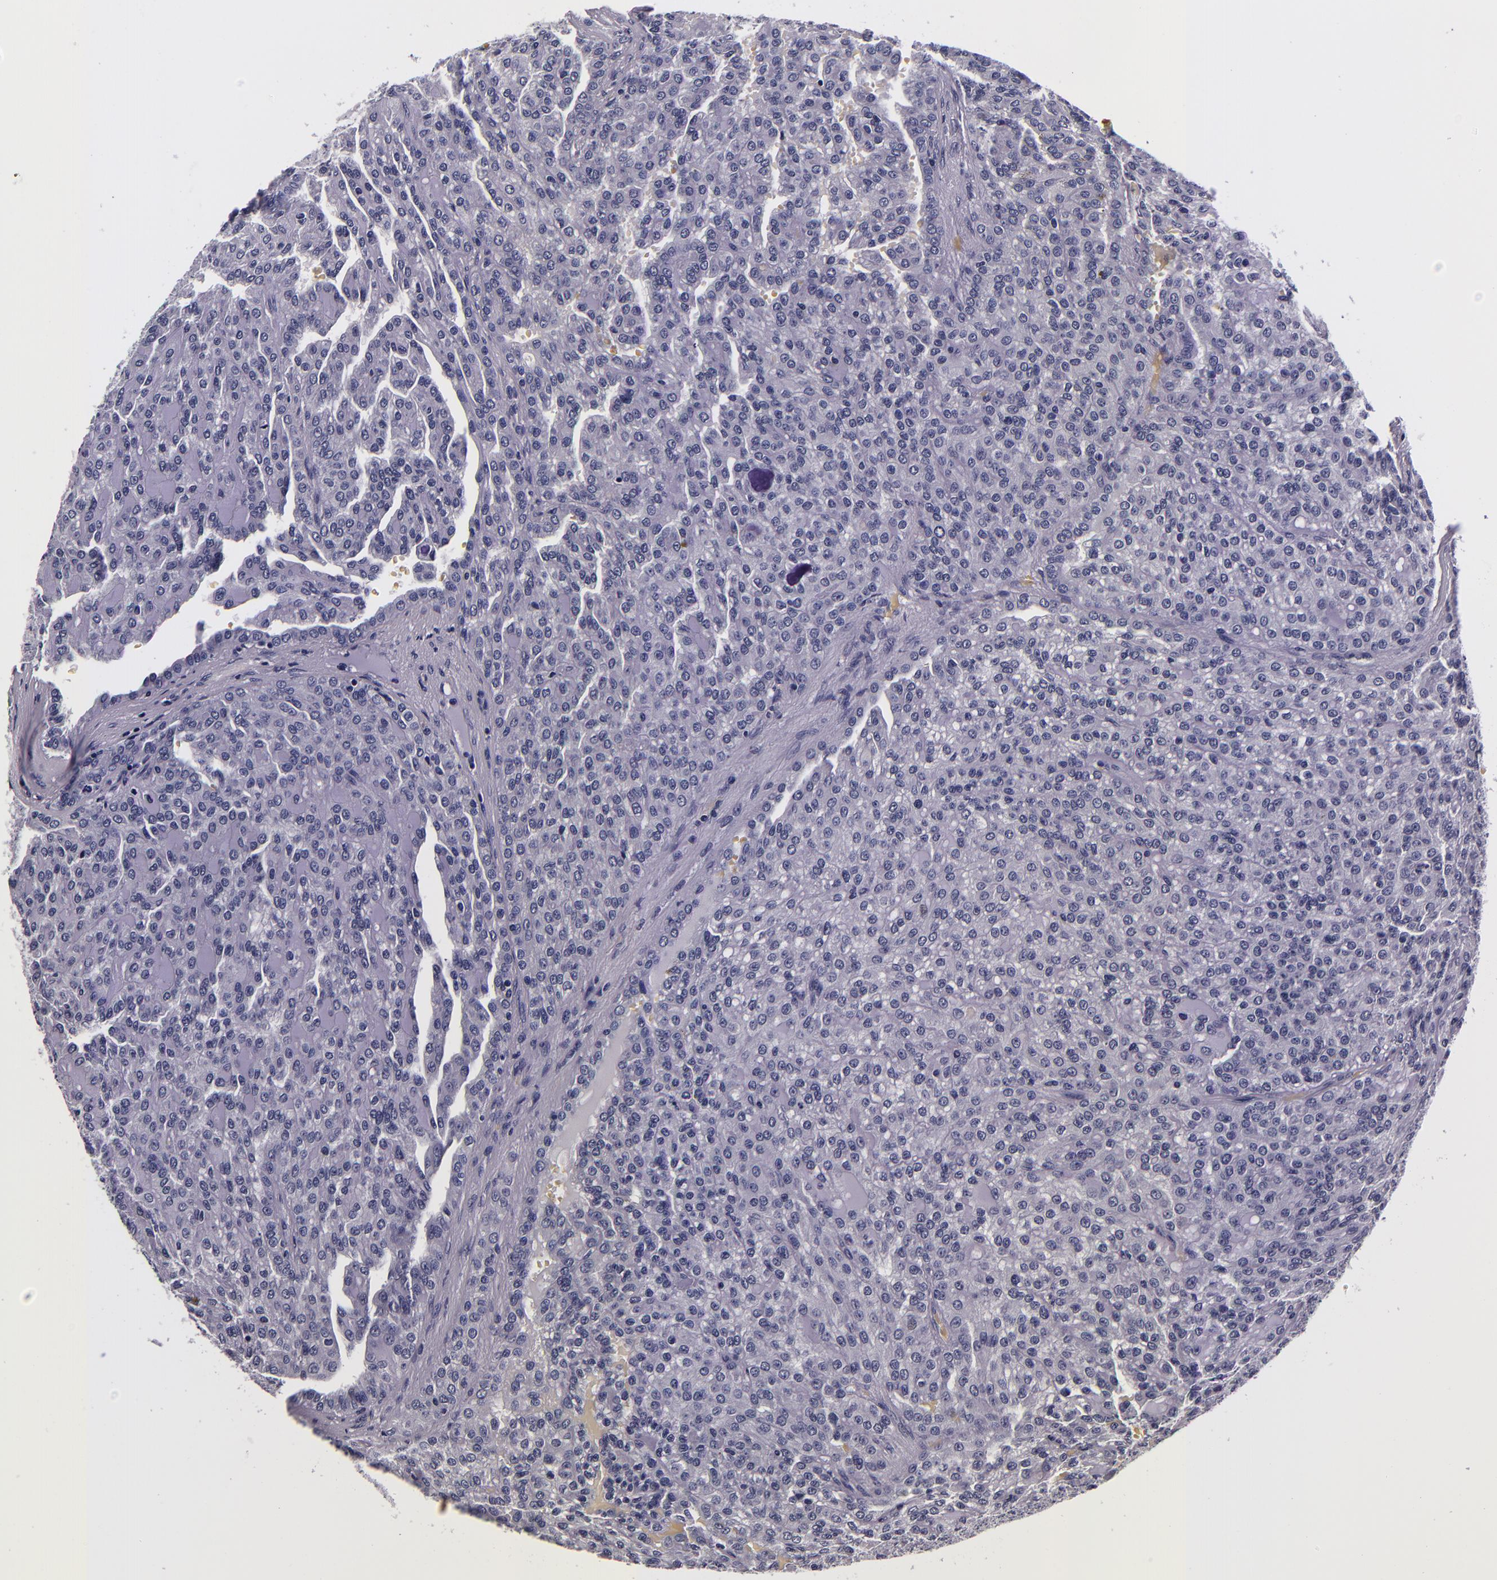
{"staining": {"intensity": "negative", "quantity": "none", "location": "none"}, "tissue": "renal cancer", "cell_type": "Tumor cells", "image_type": "cancer", "snomed": [{"axis": "morphology", "description": "Adenocarcinoma, NOS"}, {"axis": "topography", "description": "Kidney"}], "caption": "This is an immunohistochemistry micrograph of human adenocarcinoma (renal). There is no positivity in tumor cells.", "gene": "FBN1", "patient": {"sex": "male", "age": 63}}